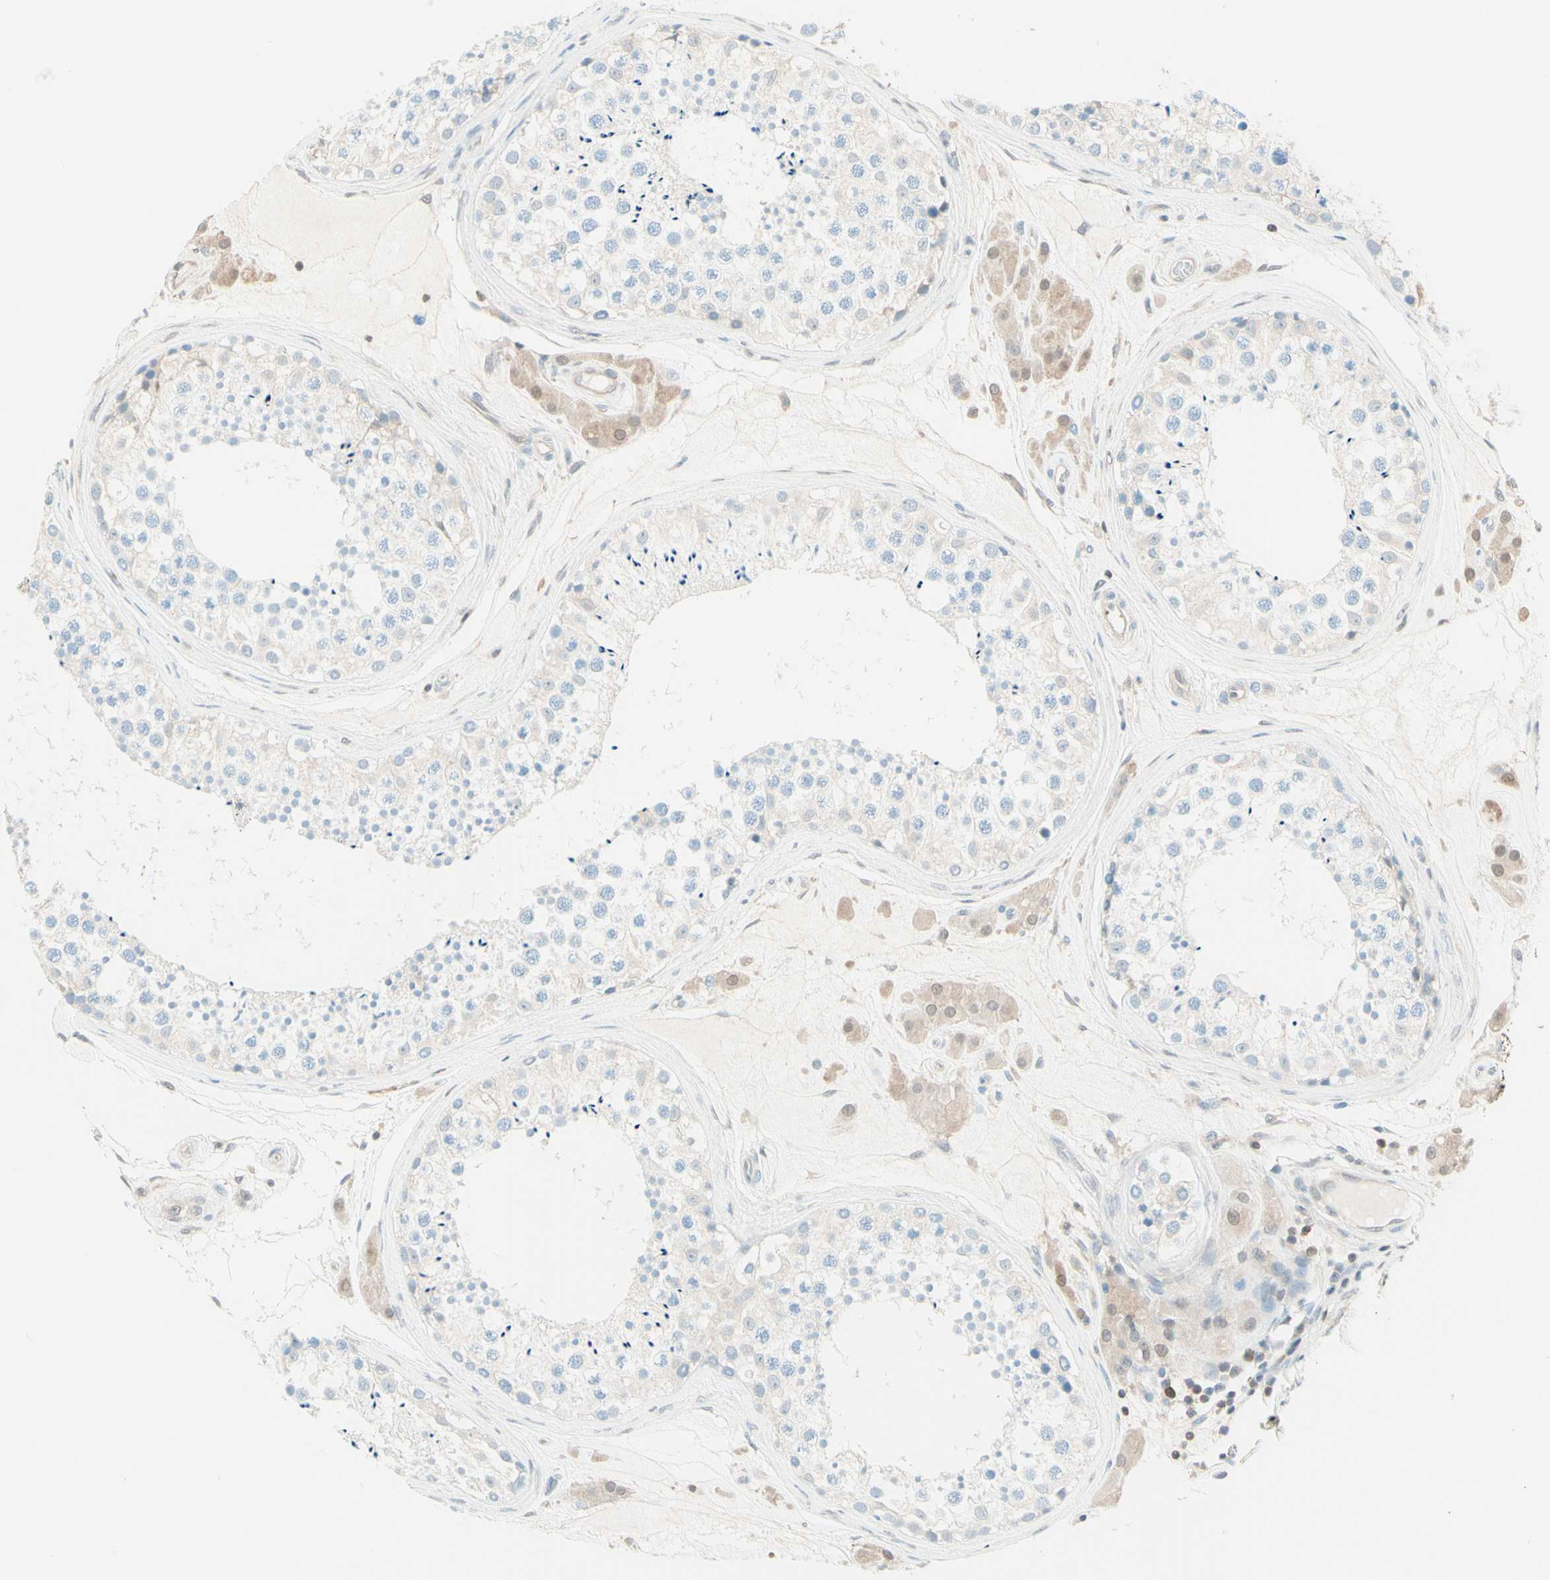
{"staining": {"intensity": "negative", "quantity": "none", "location": "none"}, "tissue": "testis", "cell_type": "Cells in seminiferous ducts", "image_type": "normal", "snomed": [{"axis": "morphology", "description": "Normal tissue, NOS"}, {"axis": "topography", "description": "Testis"}], "caption": "Protein analysis of benign testis shows no significant positivity in cells in seminiferous ducts.", "gene": "UPK3B", "patient": {"sex": "male", "age": 46}}